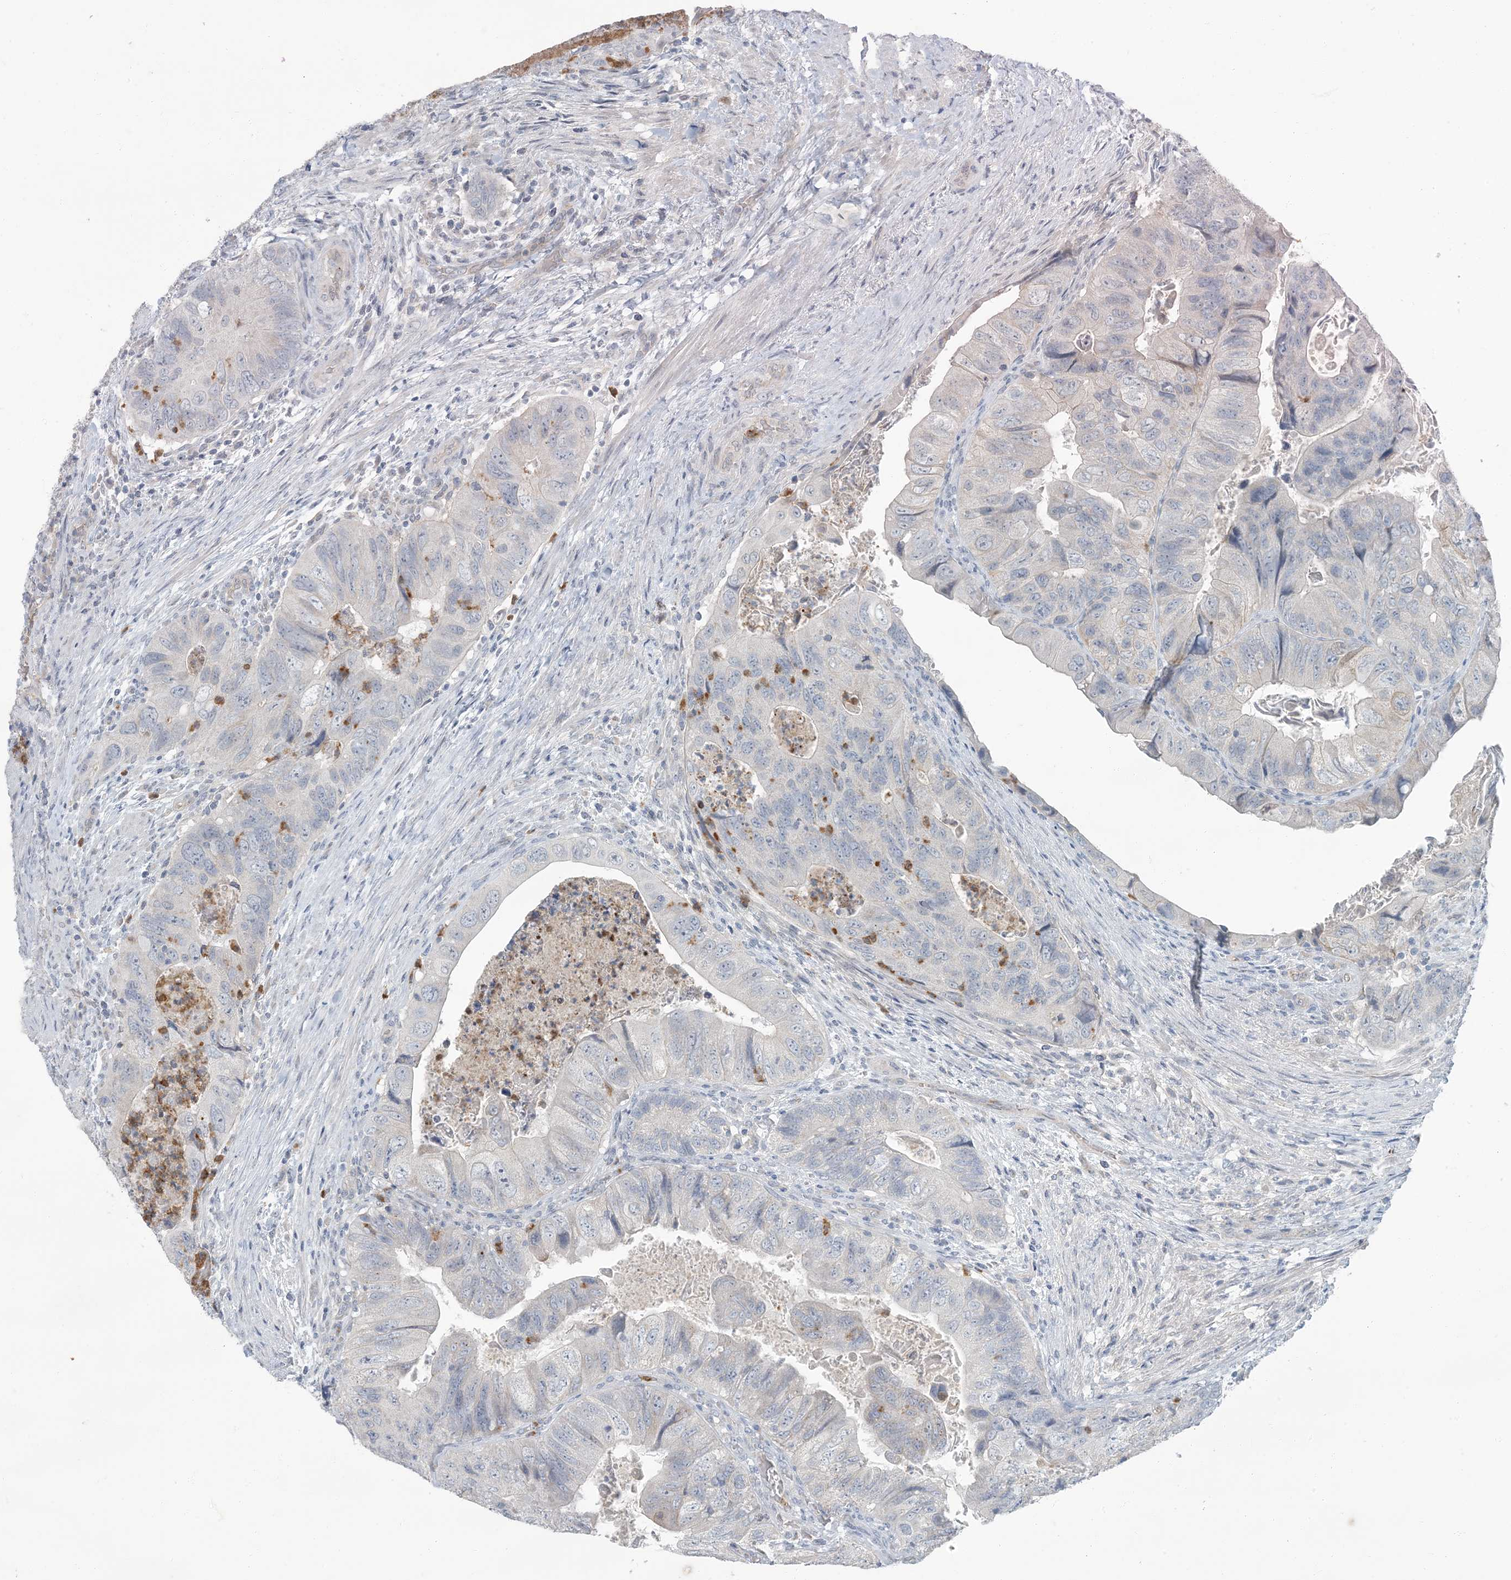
{"staining": {"intensity": "negative", "quantity": "none", "location": "none"}, "tissue": "colorectal cancer", "cell_type": "Tumor cells", "image_type": "cancer", "snomed": [{"axis": "morphology", "description": "Adenocarcinoma, NOS"}, {"axis": "topography", "description": "Rectum"}], "caption": "The immunohistochemistry micrograph has no significant staining in tumor cells of colorectal cancer tissue.", "gene": "EPHA4", "patient": {"sex": "male", "age": 63}}